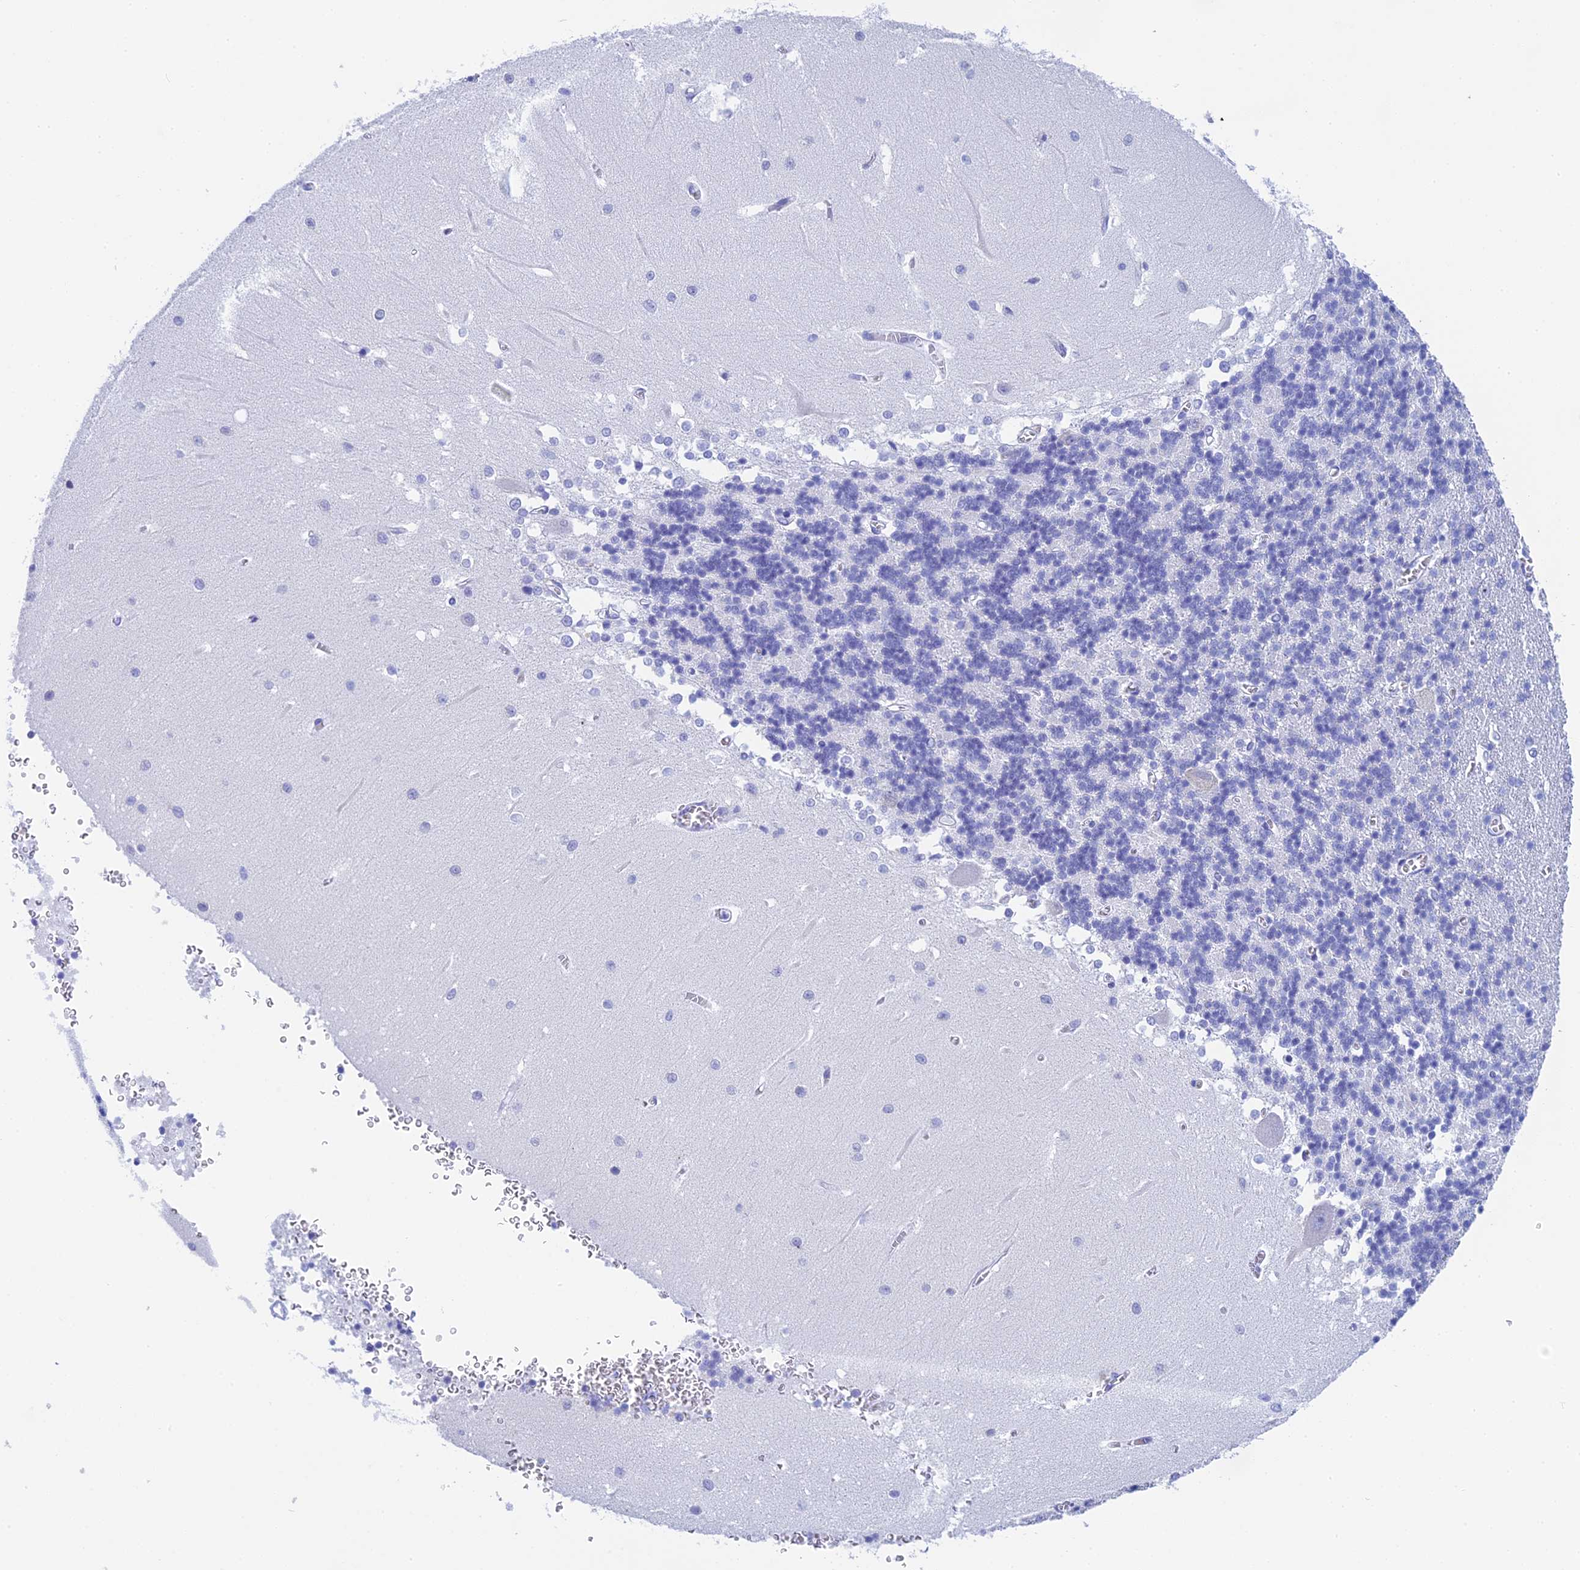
{"staining": {"intensity": "negative", "quantity": "none", "location": "none"}, "tissue": "cerebellum", "cell_type": "Cells in granular layer", "image_type": "normal", "snomed": [{"axis": "morphology", "description": "Normal tissue, NOS"}, {"axis": "topography", "description": "Cerebellum"}], "caption": "Micrograph shows no protein positivity in cells in granular layer of normal cerebellum. The staining was performed using DAB to visualize the protein expression in brown, while the nuclei were stained in blue with hematoxylin (Magnification: 20x).", "gene": "TEX101", "patient": {"sex": "male", "age": 37}}